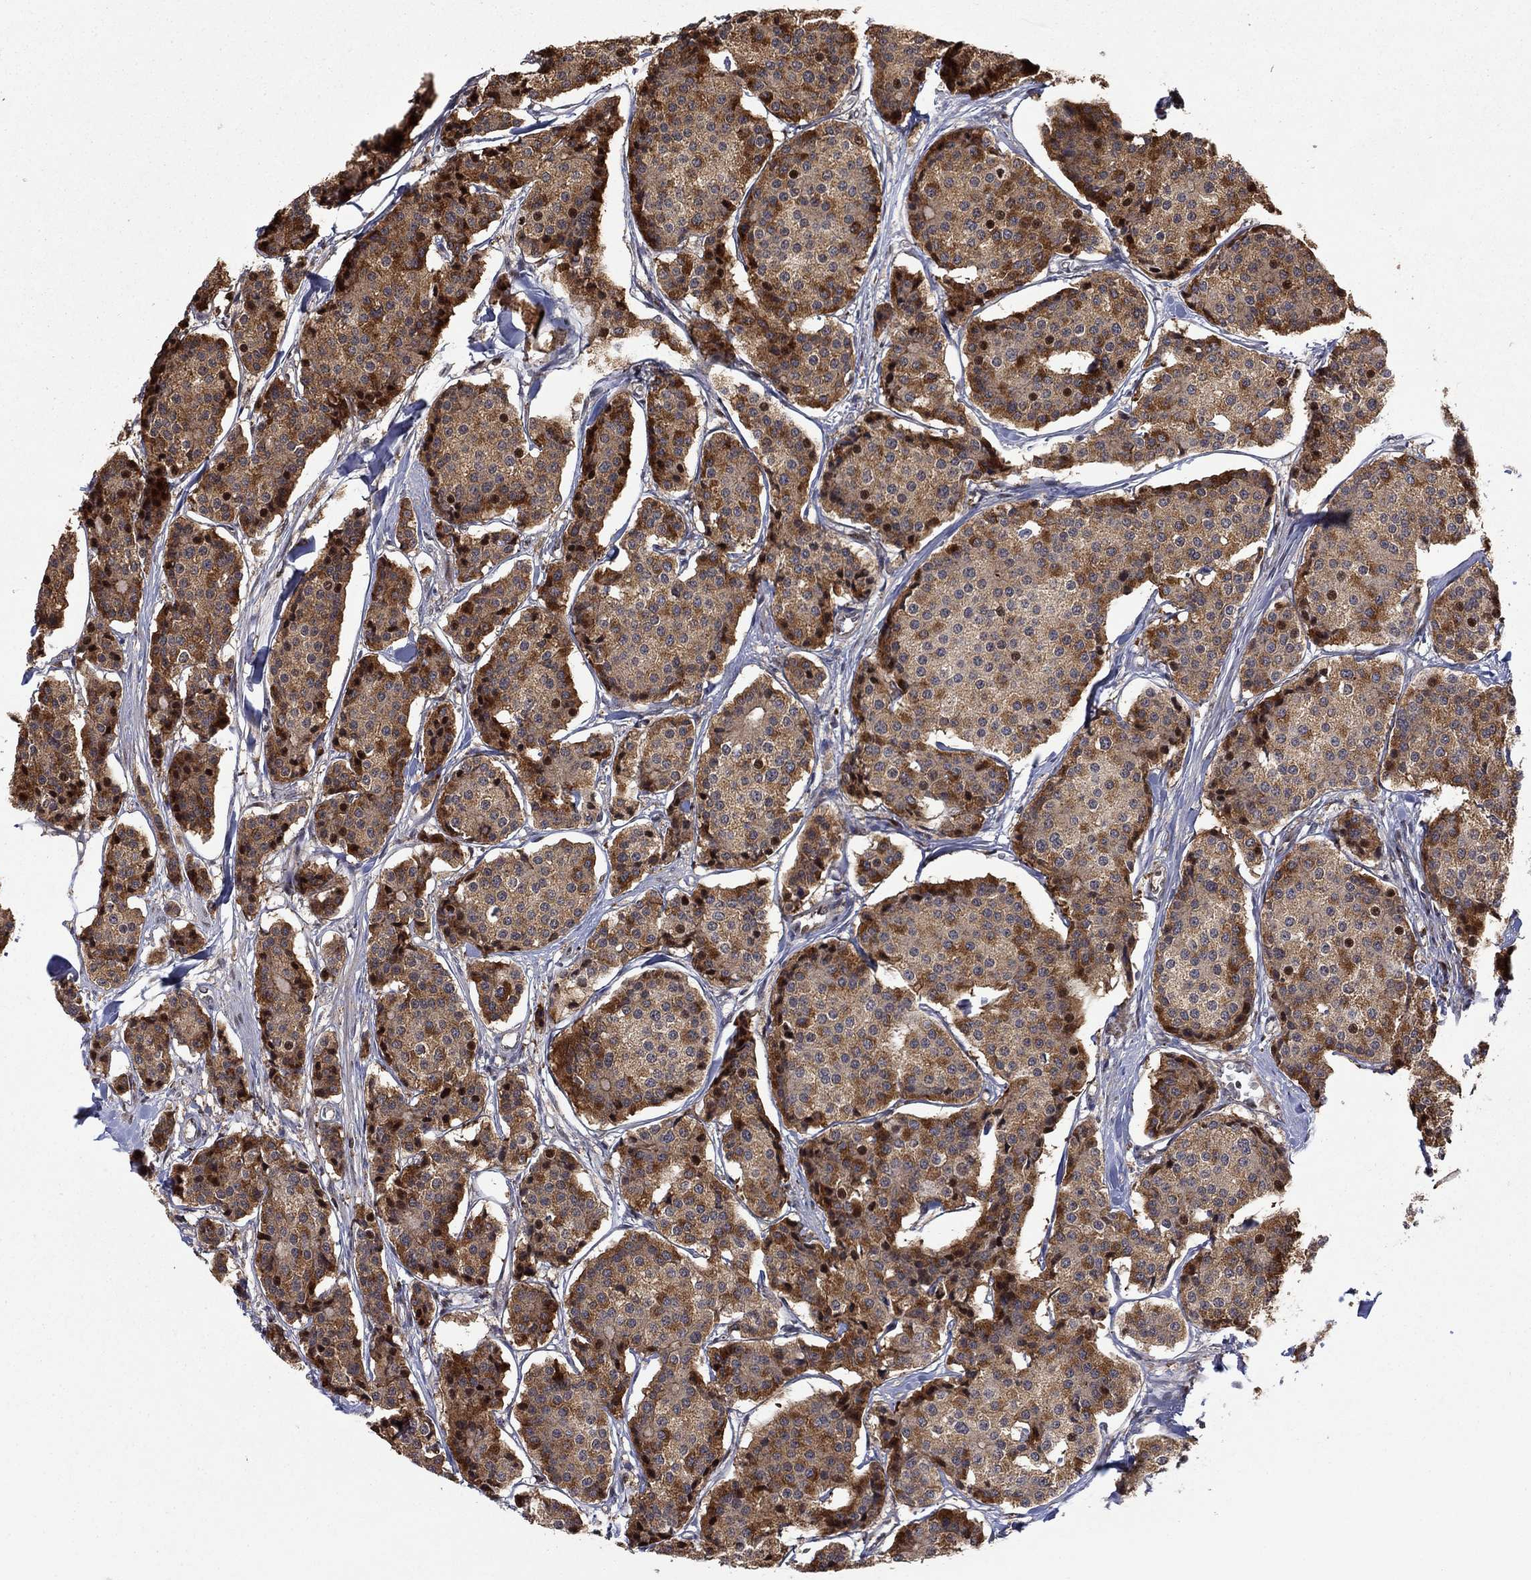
{"staining": {"intensity": "moderate", "quantity": "25%-75%", "location": "cytoplasmic/membranous"}, "tissue": "carcinoid", "cell_type": "Tumor cells", "image_type": "cancer", "snomed": [{"axis": "morphology", "description": "Carcinoid, malignant, NOS"}, {"axis": "topography", "description": "Small intestine"}], "caption": "Immunohistochemical staining of carcinoid demonstrates moderate cytoplasmic/membranous protein expression in approximately 25%-75% of tumor cells. The staining was performed using DAB (3,3'-diaminobenzidine) to visualize the protein expression in brown, while the nuclei were stained in blue with hematoxylin (Magnification: 20x).", "gene": "LPCAT4", "patient": {"sex": "female", "age": 65}}